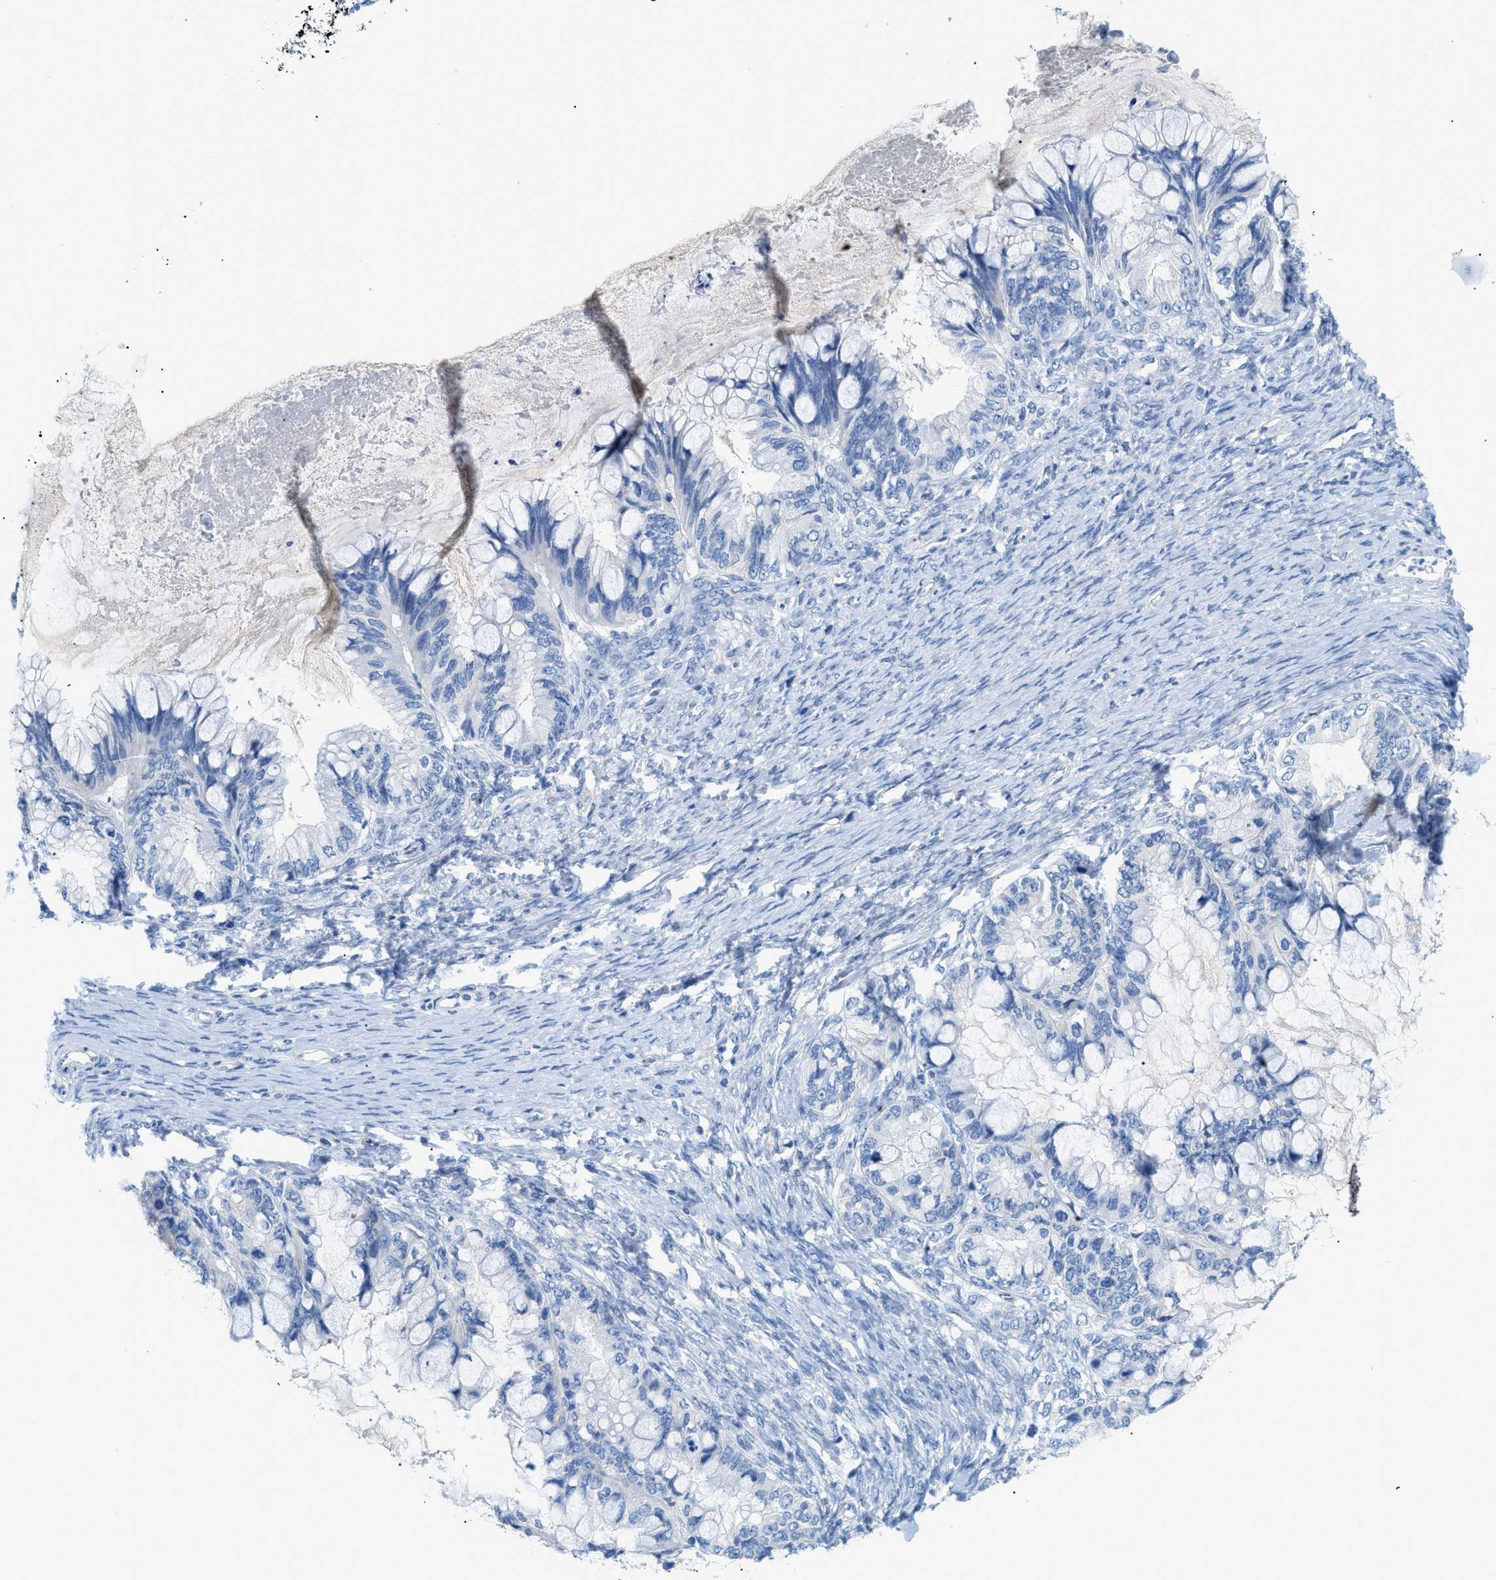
{"staining": {"intensity": "negative", "quantity": "none", "location": "none"}, "tissue": "ovarian cancer", "cell_type": "Tumor cells", "image_type": "cancer", "snomed": [{"axis": "morphology", "description": "Cystadenocarcinoma, mucinous, NOS"}, {"axis": "topography", "description": "Ovary"}], "caption": "Immunohistochemistry (IHC) histopathology image of ovarian cancer (mucinous cystadenocarcinoma) stained for a protein (brown), which exhibits no staining in tumor cells.", "gene": "FDCSP", "patient": {"sex": "female", "age": 80}}